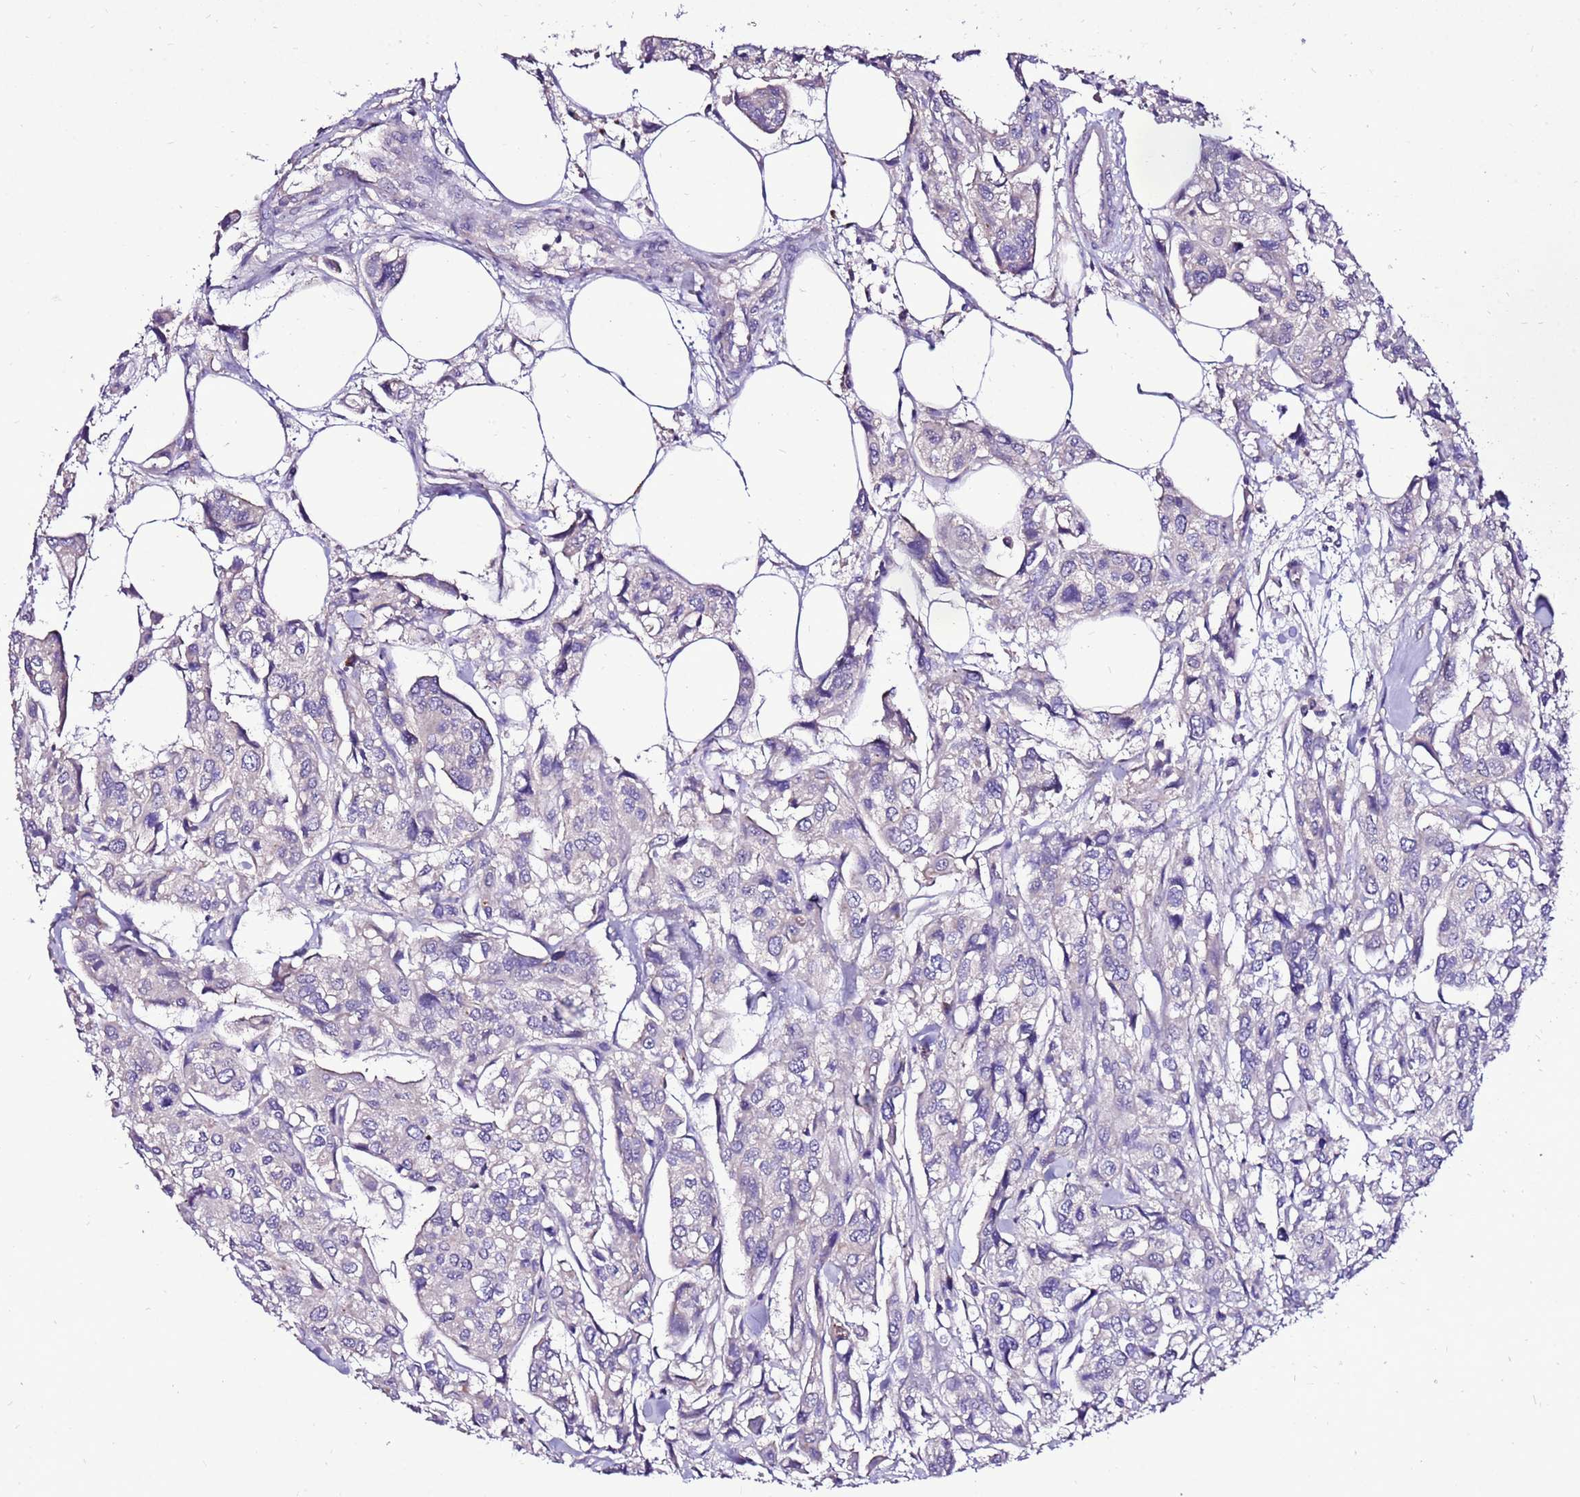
{"staining": {"intensity": "negative", "quantity": "none", "location": "none"}, "tissue": "urothelial cancer", "cell_type": "Tumor cells", "image_type": "cancer", "snomed": [{"axis": "morphology", "description": "Urothelial carcinoma, High grade"}, {"axis": "topography", "description": "Urinary bladder"}], "caption": "A high-resolution image shows immunohistochemistry staining of urothelial cancer, which reveals no significant staining in tumor cells.", "gene": "TMEM106C", "patient": {"sex": "male", "age": 67}}